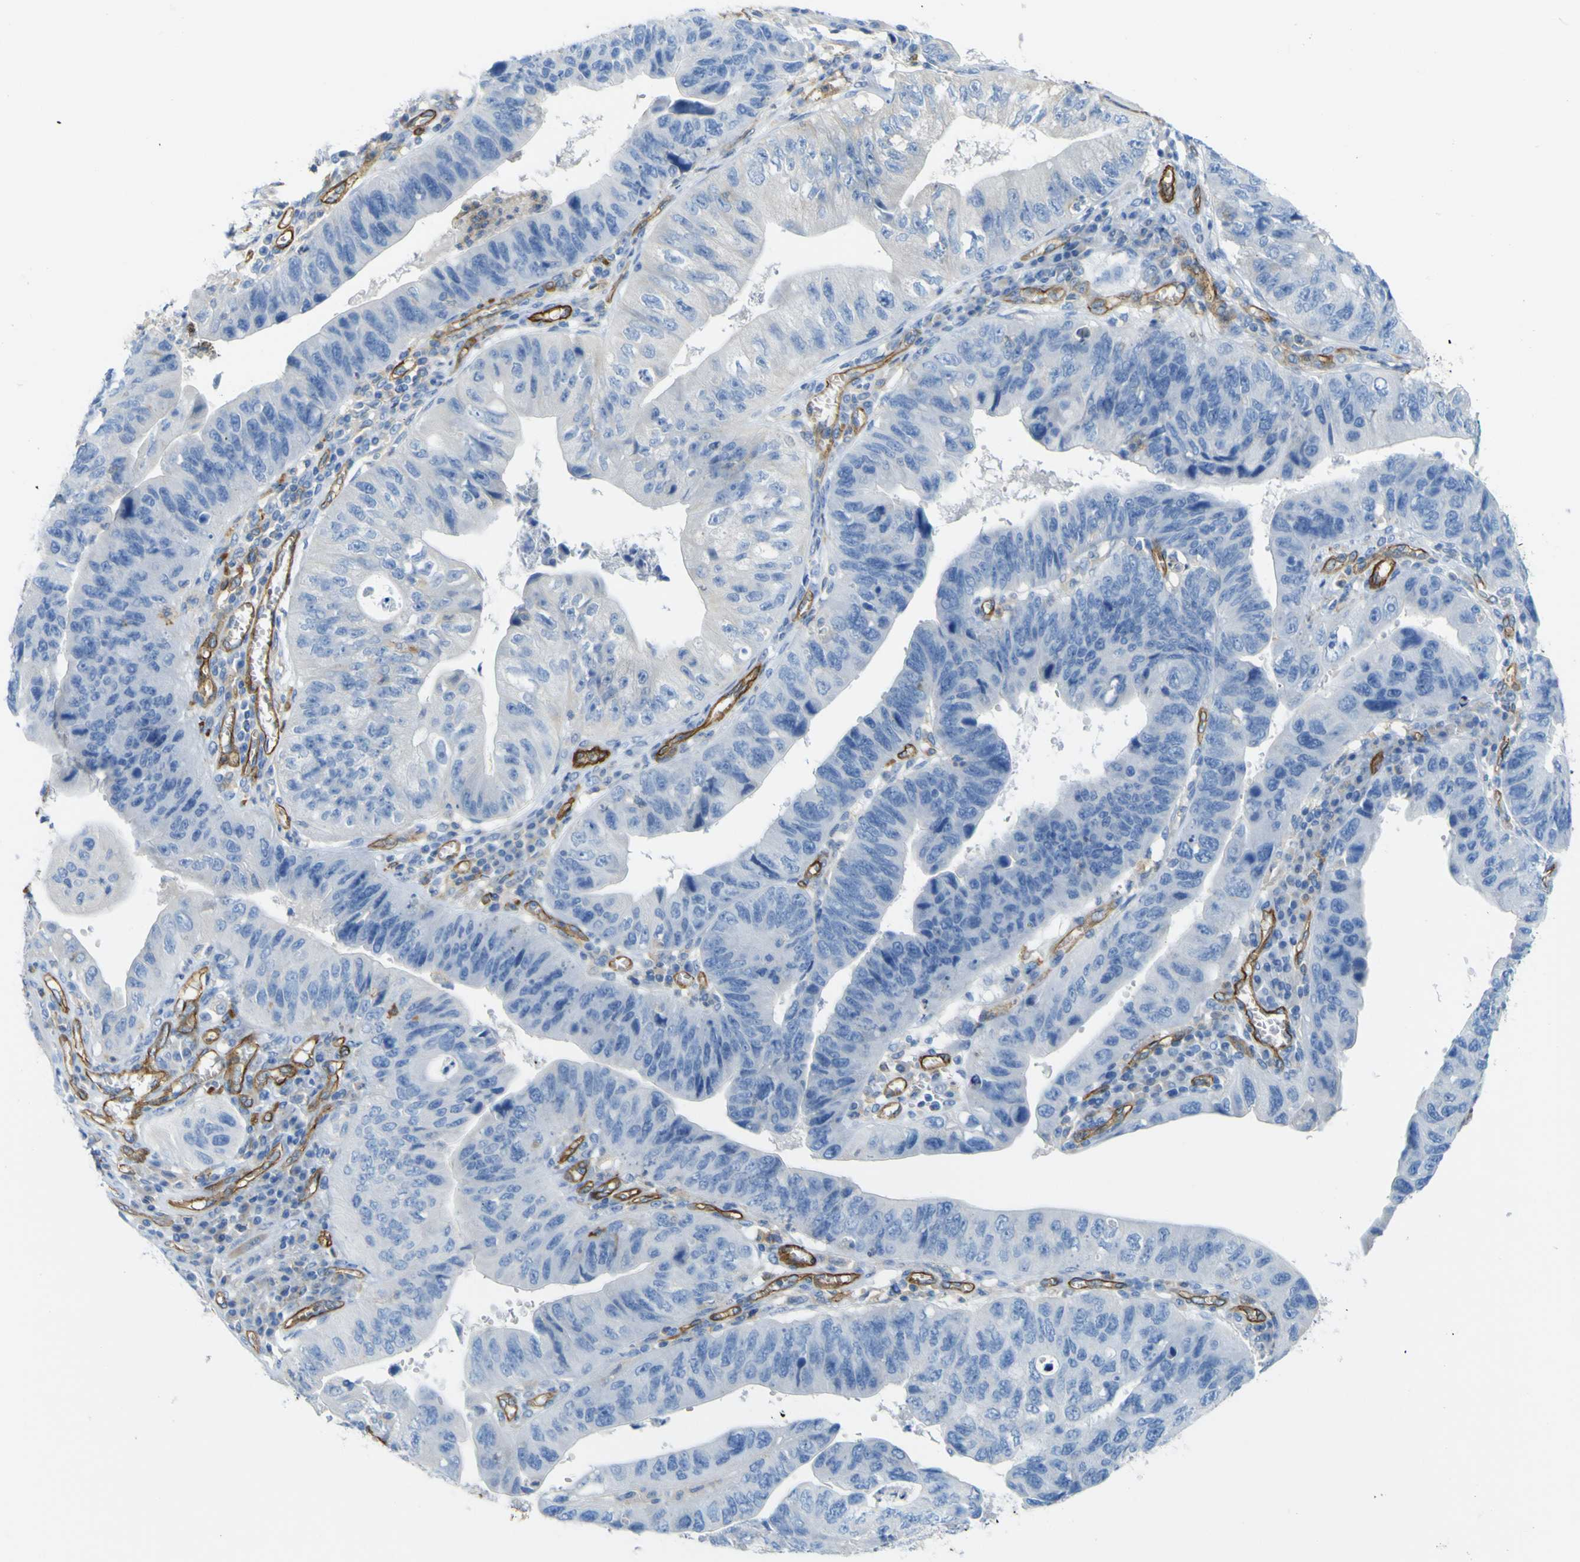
{"staining": {"intensity": "negative", "quantity": "none", "location": "none"}, "tissue": "stomach cancer", "cell_type": "Tumor cells", "image_type": "cancer", "snomed": [{"axis": "morphology", "description": "Adenocarcinoma, NOS"}, {"axis": "topography", "description": "Stomach"}], "caption": "The IHC photomicrograph has no significant staining in tumor cells of stomach cancer (adenocarcinoma) tissue.", "gene": "CD93", "patient": {"sex": "male", "age": 59}}